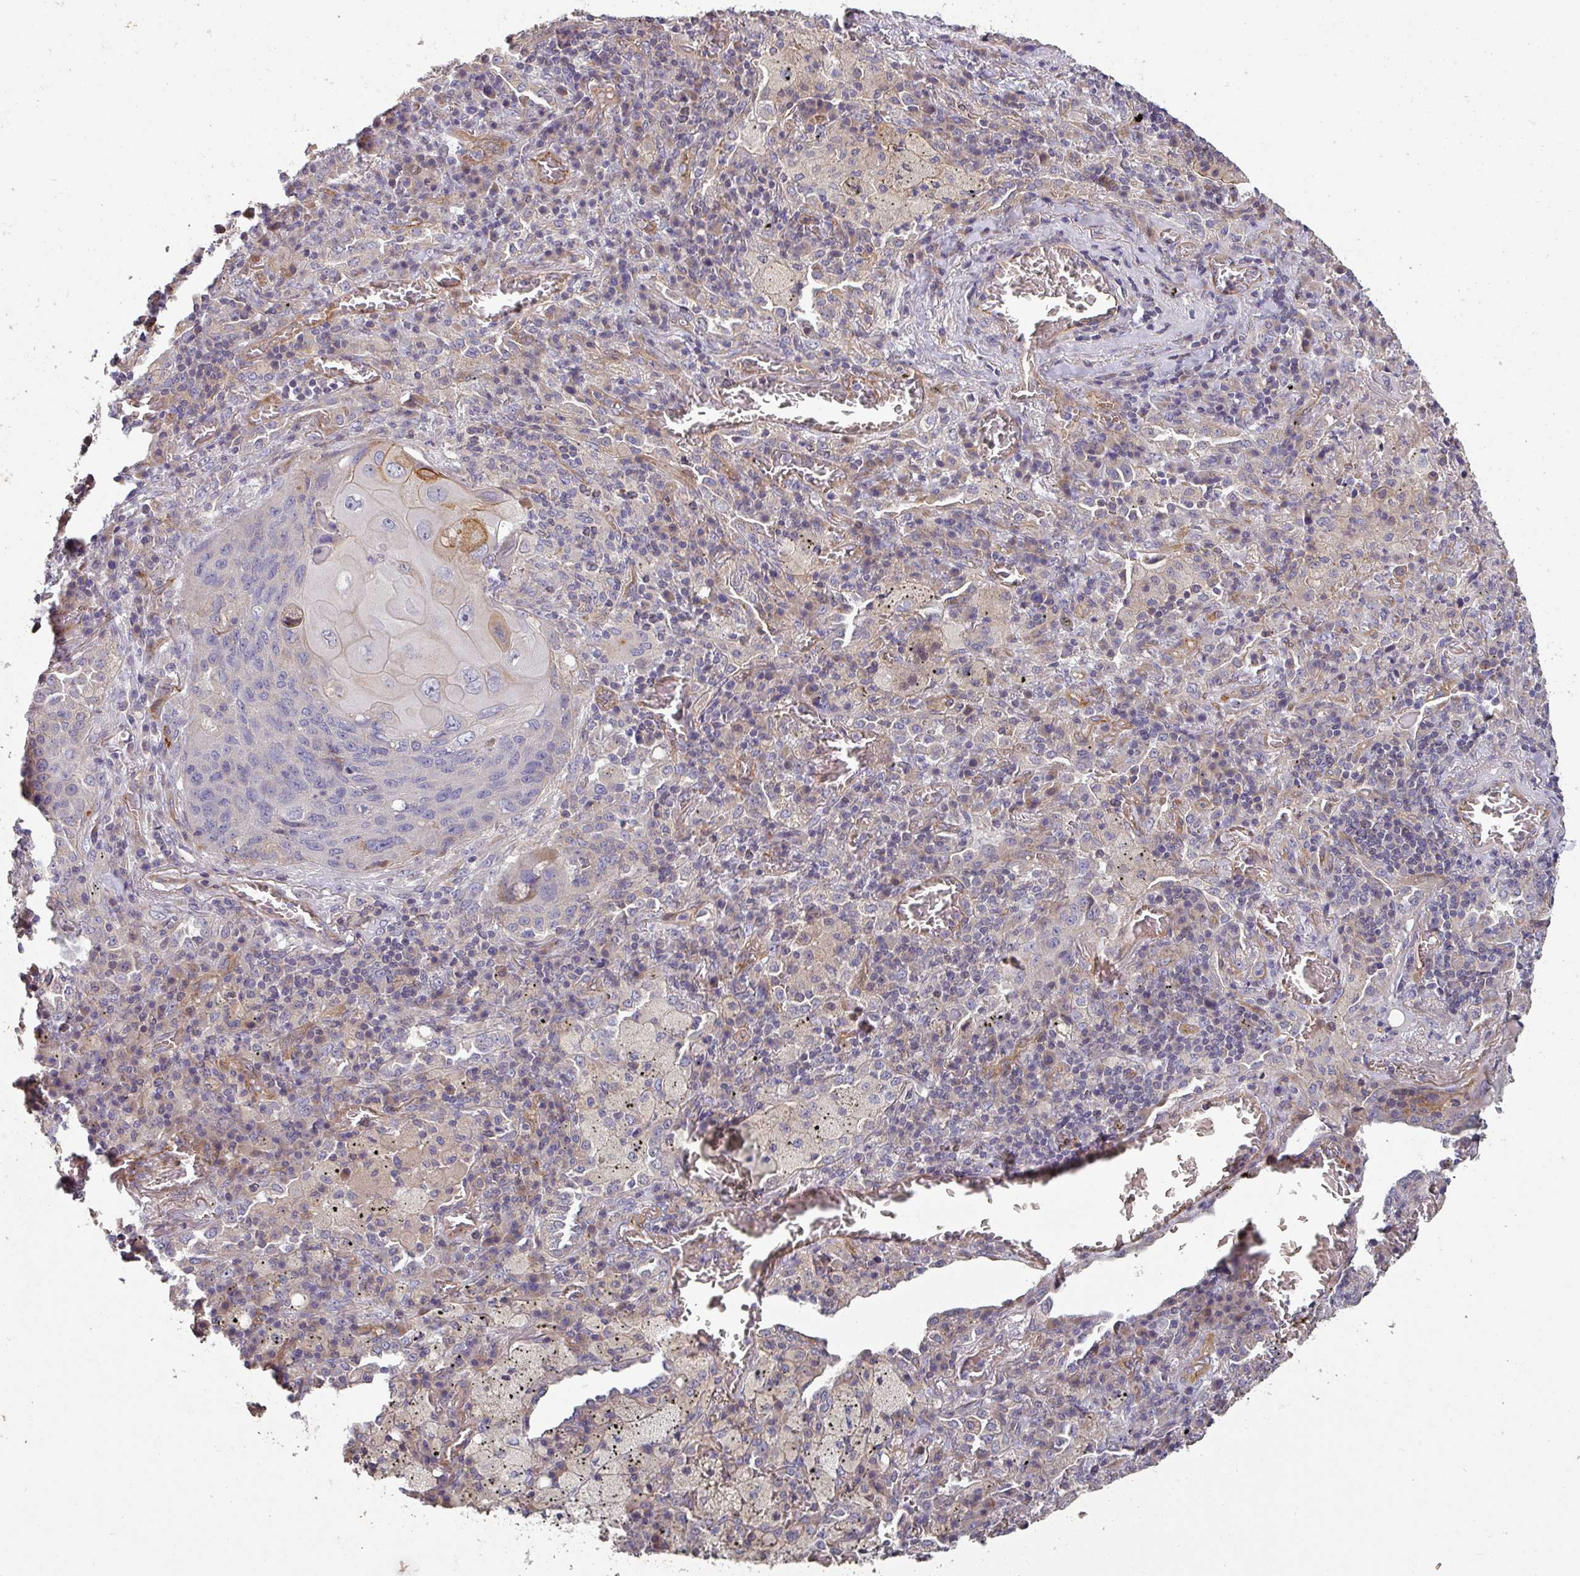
{"staining": {"intensity": "negative", "quantity": "none", "location": "none"}, "tissue": "lung cancer", "cell_type": "Tumor cells", "image_type": "cancer", "snomed": [{"axis": "morphology", "description": "Squamous cell carcinoma, NOS"}, {"axis": "topography", "description": "Lung"}], "caption": "Tumor cells show no significant expression in lung squamous cell carcinoma.", "gene": "PCDH1", "patient": {"sex": "female", "age": 63}}